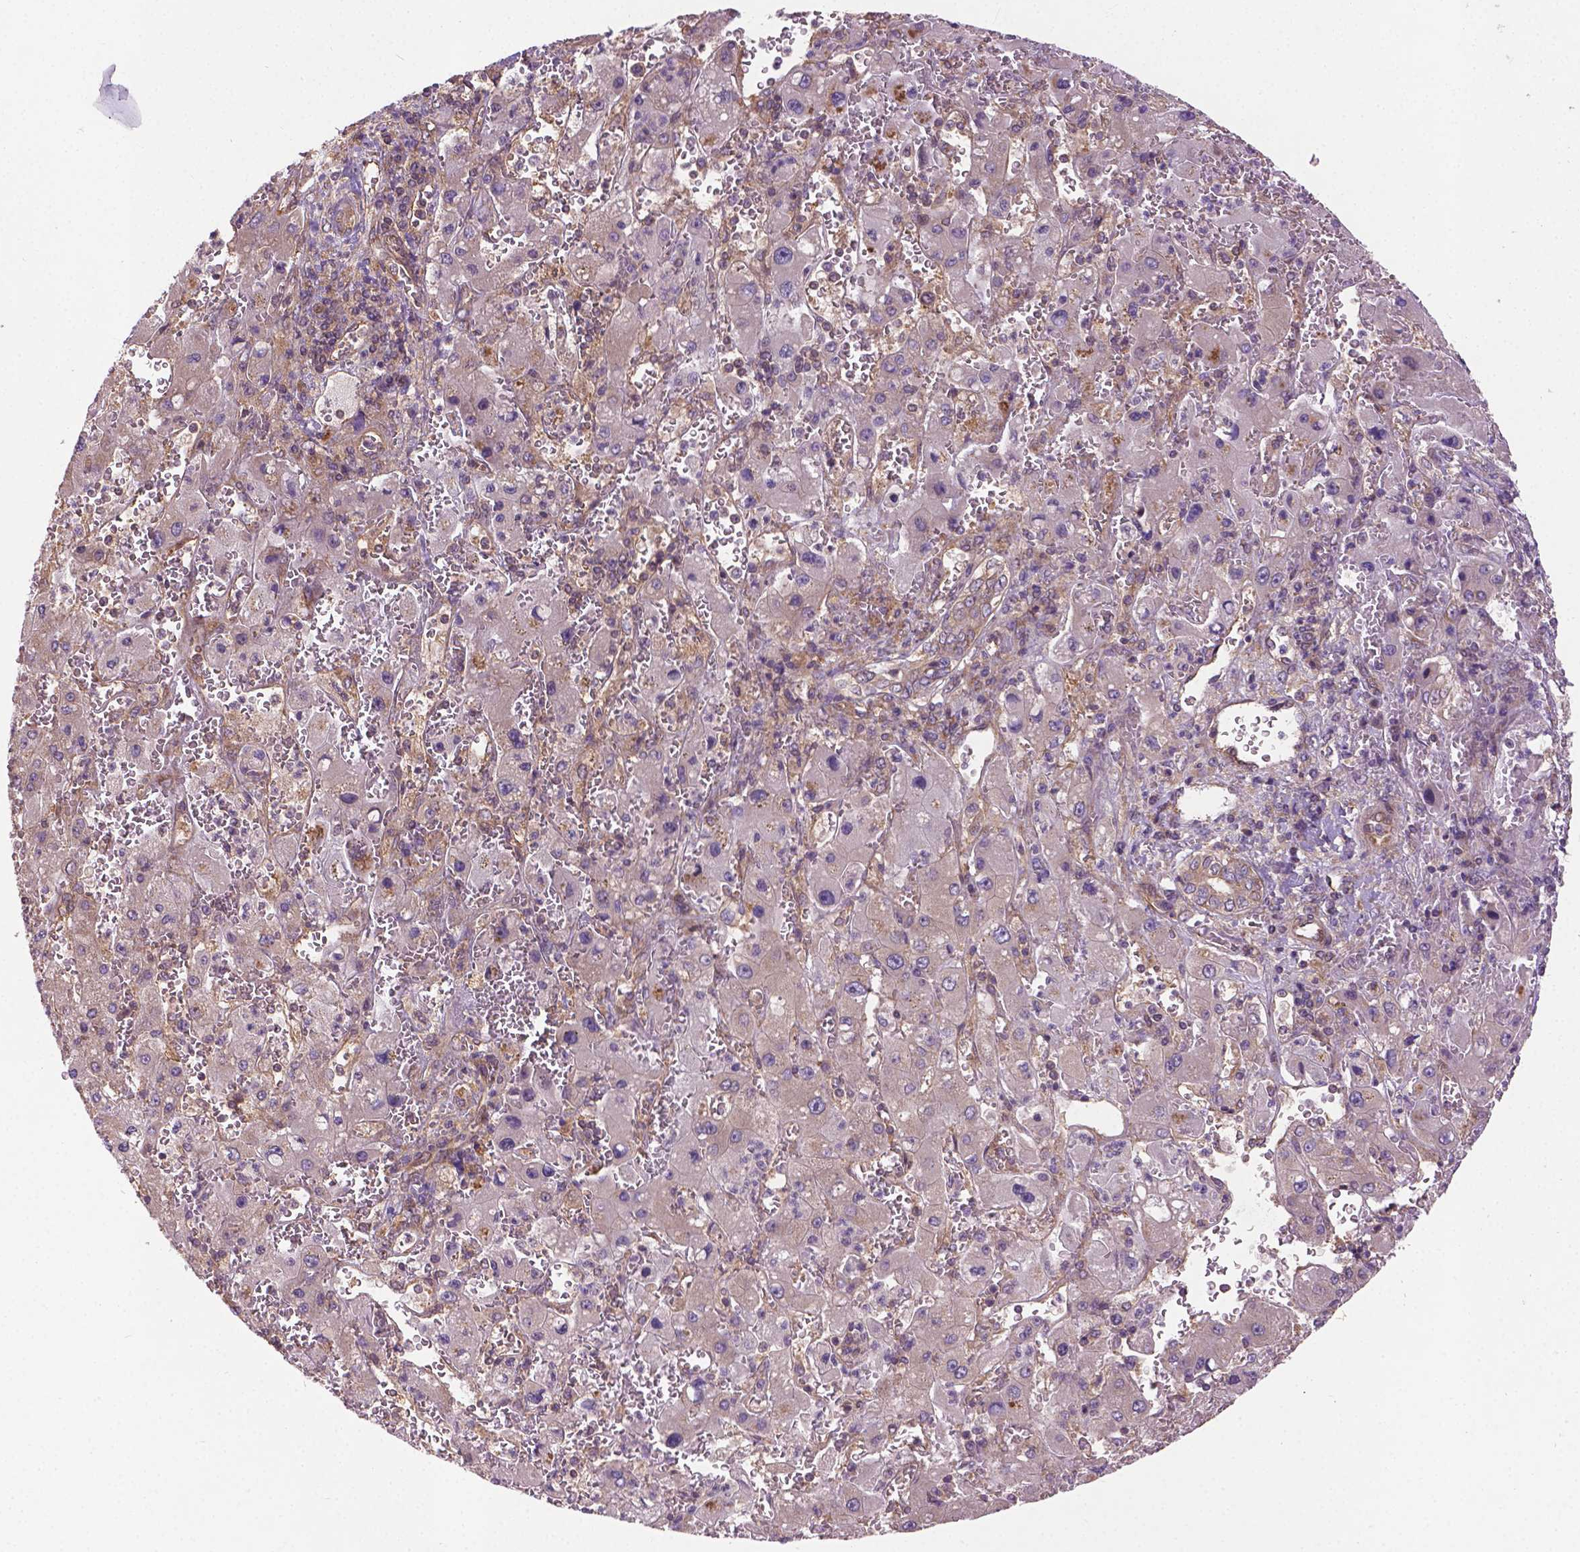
{"staining": {"intensity": "negative", "quantity": "none", "location": "none"}, "tissue": "liver cancer", "cell_type": "Tumor cells", "image_type": "cancer", "snomed": [{"axis": "morphology", "description": "Carcinoma, Hepatocellular, NOS"}, {"axis": "topography", "description": "Liver"}], "caption": "Immunohistochemical staining of human hepatocellular carcinoma (liver) displays no significant positivity in tumor cells.", "gene": "MZT1", "patient": {"sex": "female", "age": 73}}